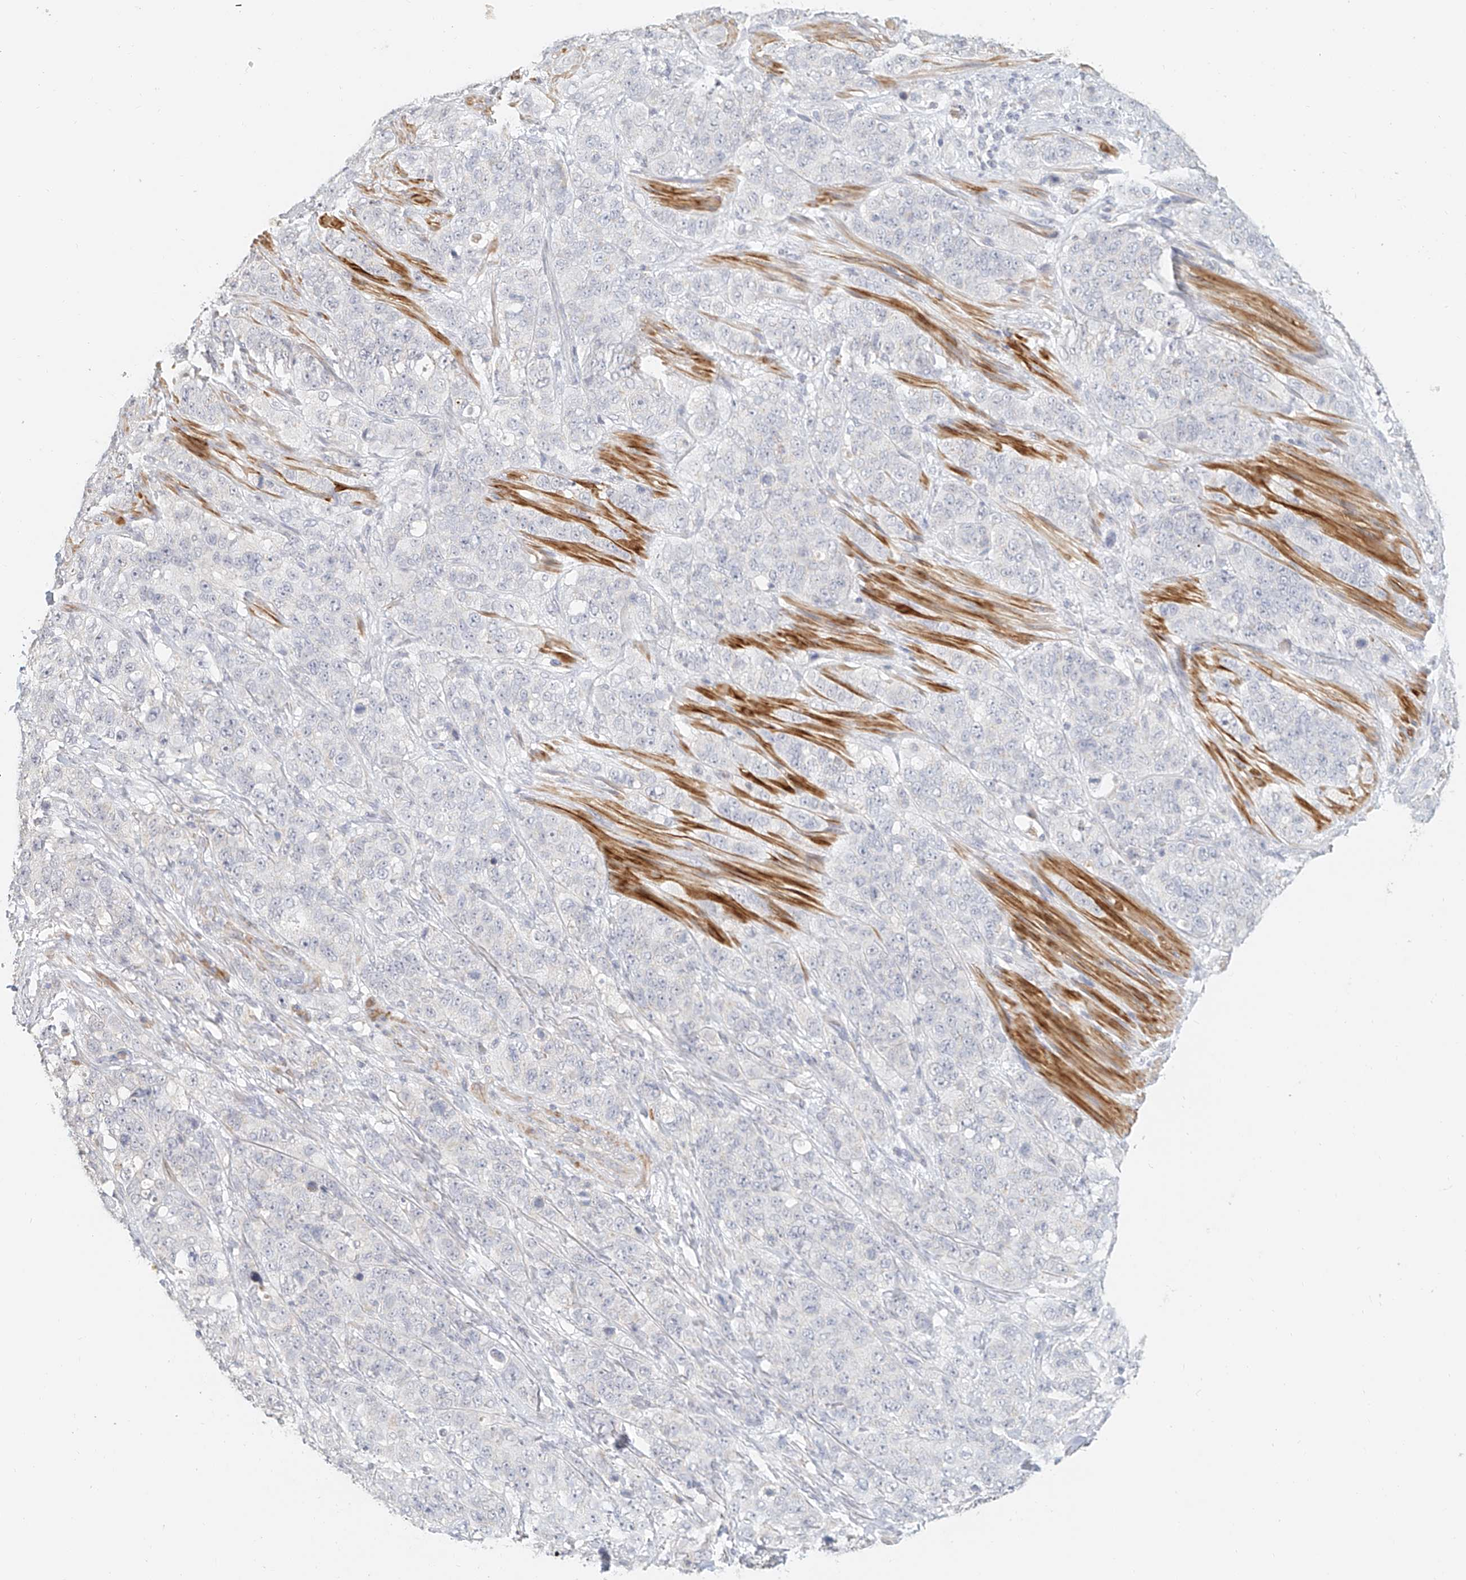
{"staining": {"intensity": "negative", "quantity": "none", "location": "none"}, "tissue": "stomach cancer", "cell_type": "Tumor cells", "image_type": "cancer", "snomed": [{"axis": "morphology", "description": "Adenocarcinoma, NOS"}, {"axis": "topography", "description": "Stomach"}], "caption": "Tumor cells are negative for protein expression in human adenocarcinoma (stomach).", "gene": "CXorf58", "patient": {"sex": "male", "age": 48}}